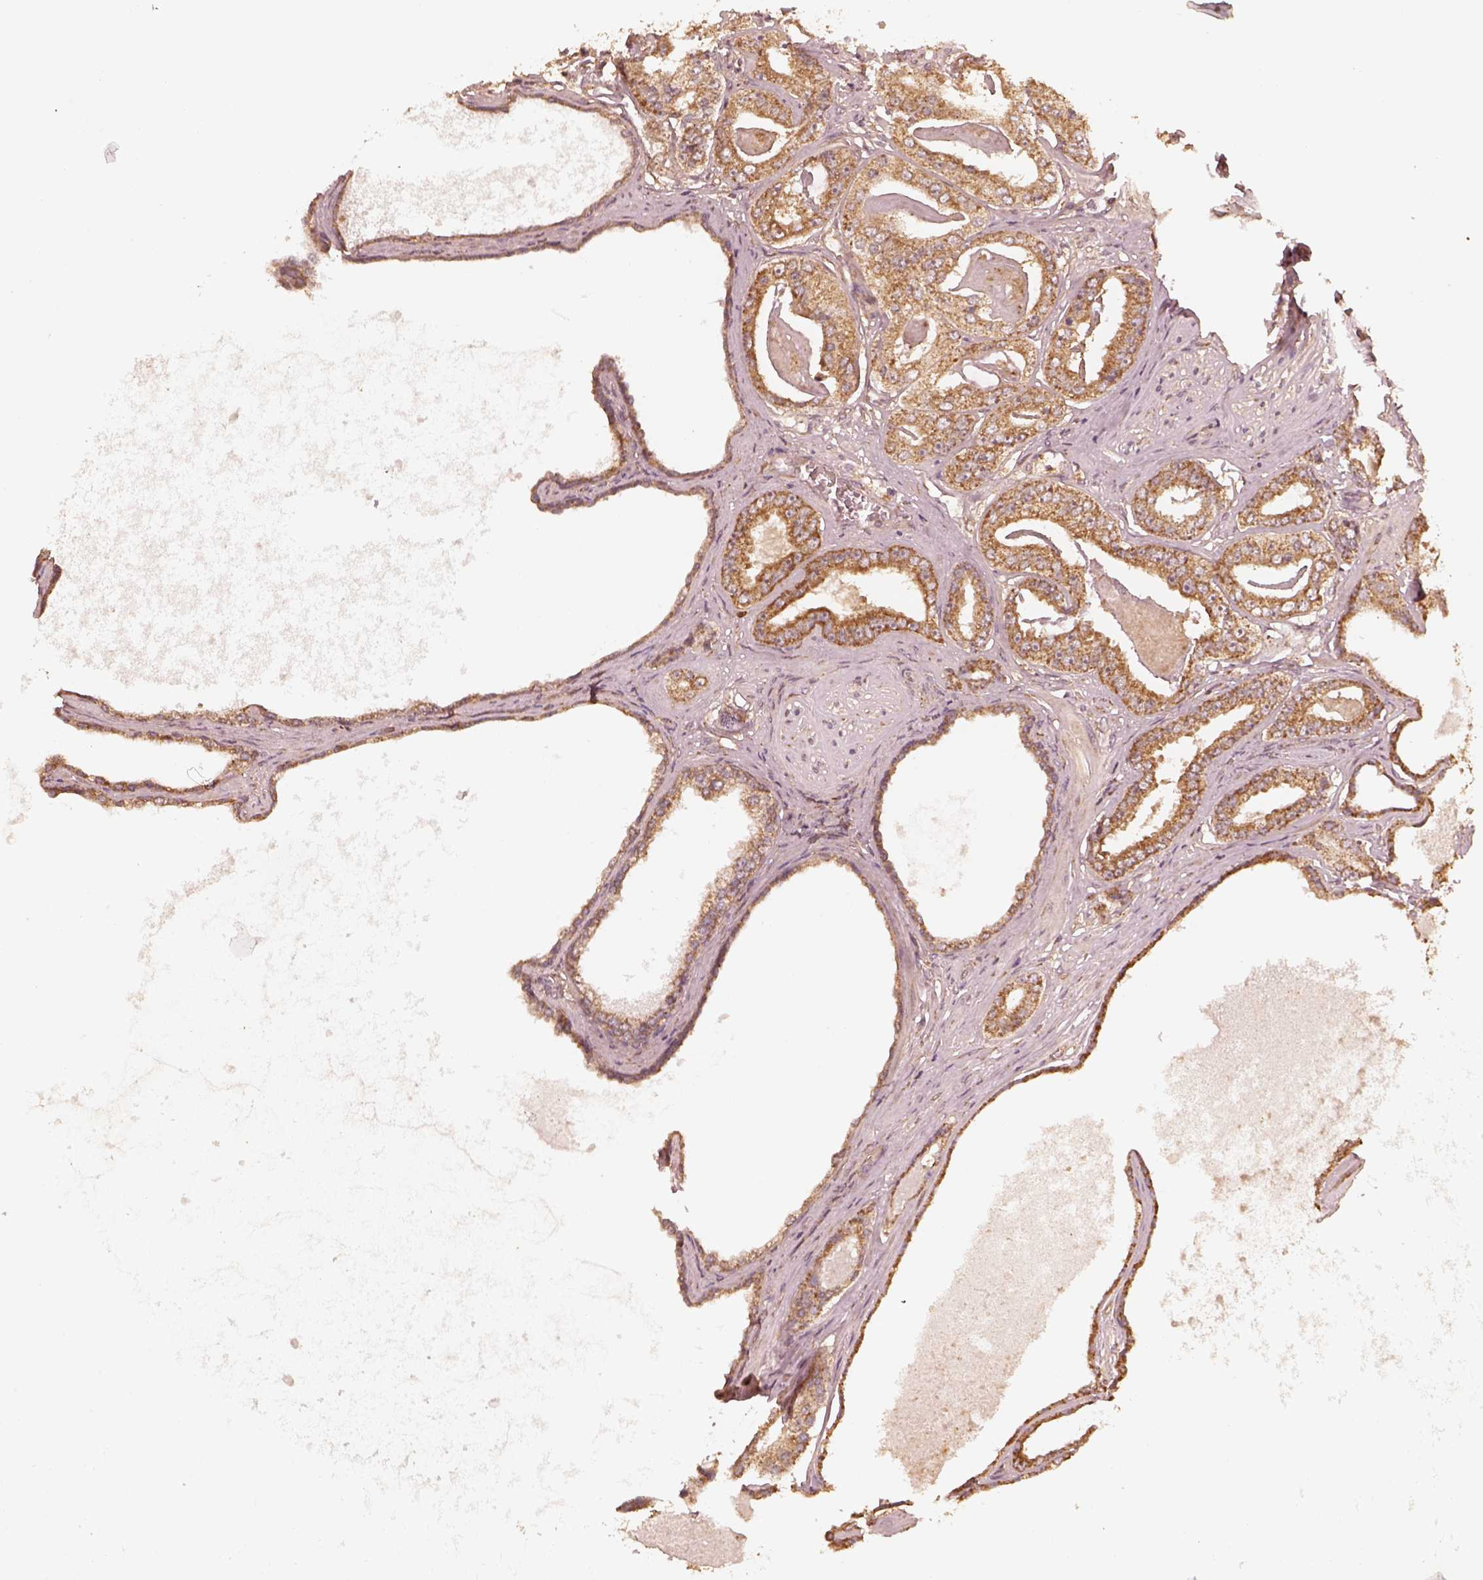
{"staining": {"intensity": "moderate", "quantity": ">75%", "location": "cytoplasmic/membranous"}, "tissue": "prostate cancer", "cell_type": "Tumor cells", "image_type": "cancer", "snomed": [{"axis": "morphology", "description": "Adenocarcinoma, NOS"}, {"axis": "topography", "description": "Prostate"}], "caption": "Brown immunohistochemical staining in prostate cancer (adenocarcinoma) reveals moderate cytoplasmic/membranous positivity in approximately >75% of tumor cells. (DAB (3,3'-diaminobenzidine) = brown stain, brightfield microscopy at high magnification).", "gene": "DNAJC25", "patient": {"sex": "male", "age": 64}}